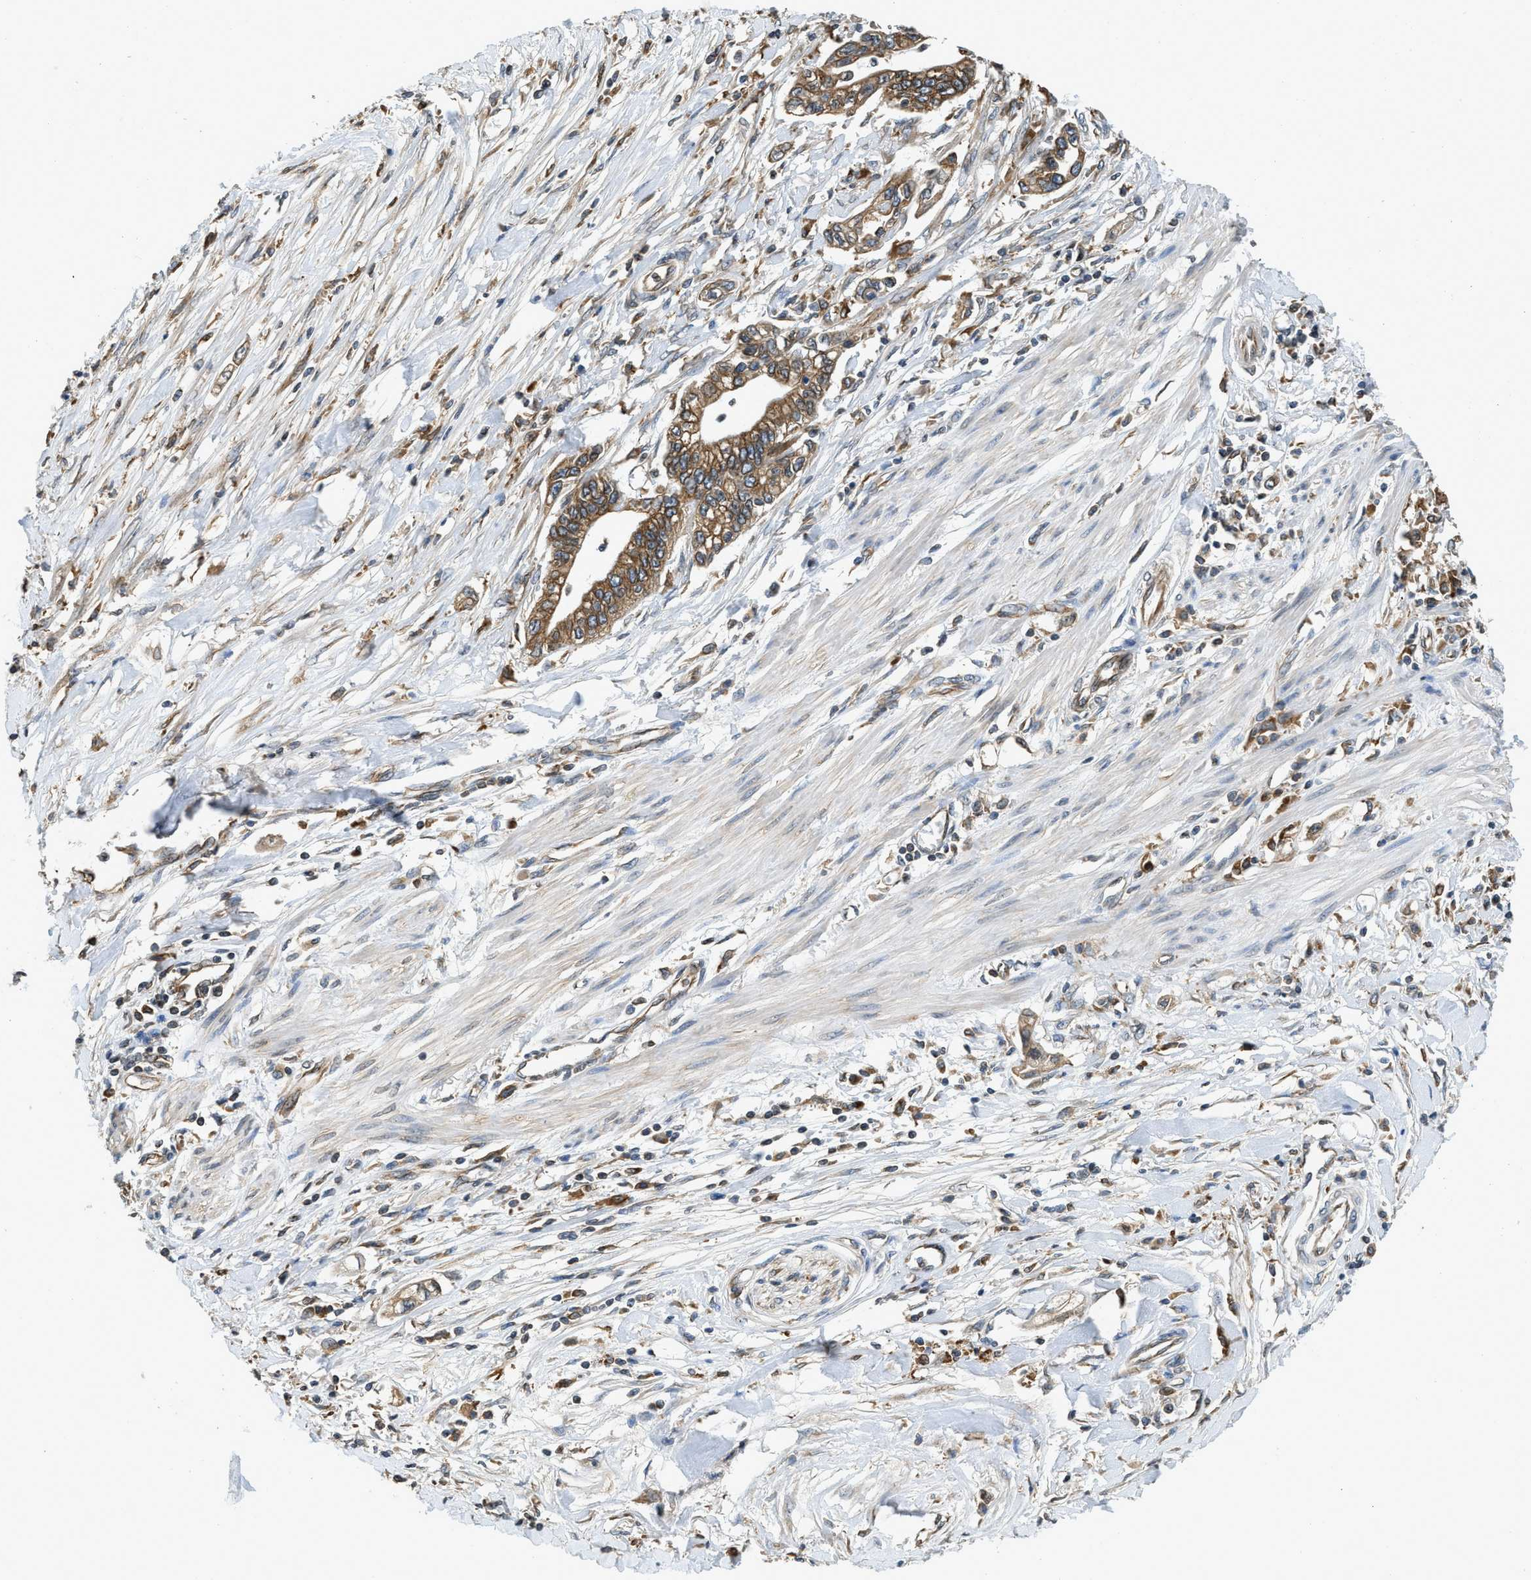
{"staining": {"intensity": "moderate", "quantity": ">75%", "location": "cytoplasmic/membranous"}, "tissue": "pancreatic cancer", "cell_type": "Tumor cells", "image_type": "cancer", "snomed": [{"axis": "morphology", "description": "Adenocarcinoma, NOS"}, {"axis": "topography", "description": "Pancreas"}], "caption": "High-power microscopy captured an IHC photomicrograph of pancreatic cancer, revealing moderate cytoplasmic/membranous expression in about >75% of tumor cells. (brown staining indicates protein expression, while blue staining denotes nuclei).", "gene": "BCAP31", "patient": {"sex": "male", "age": 56}}